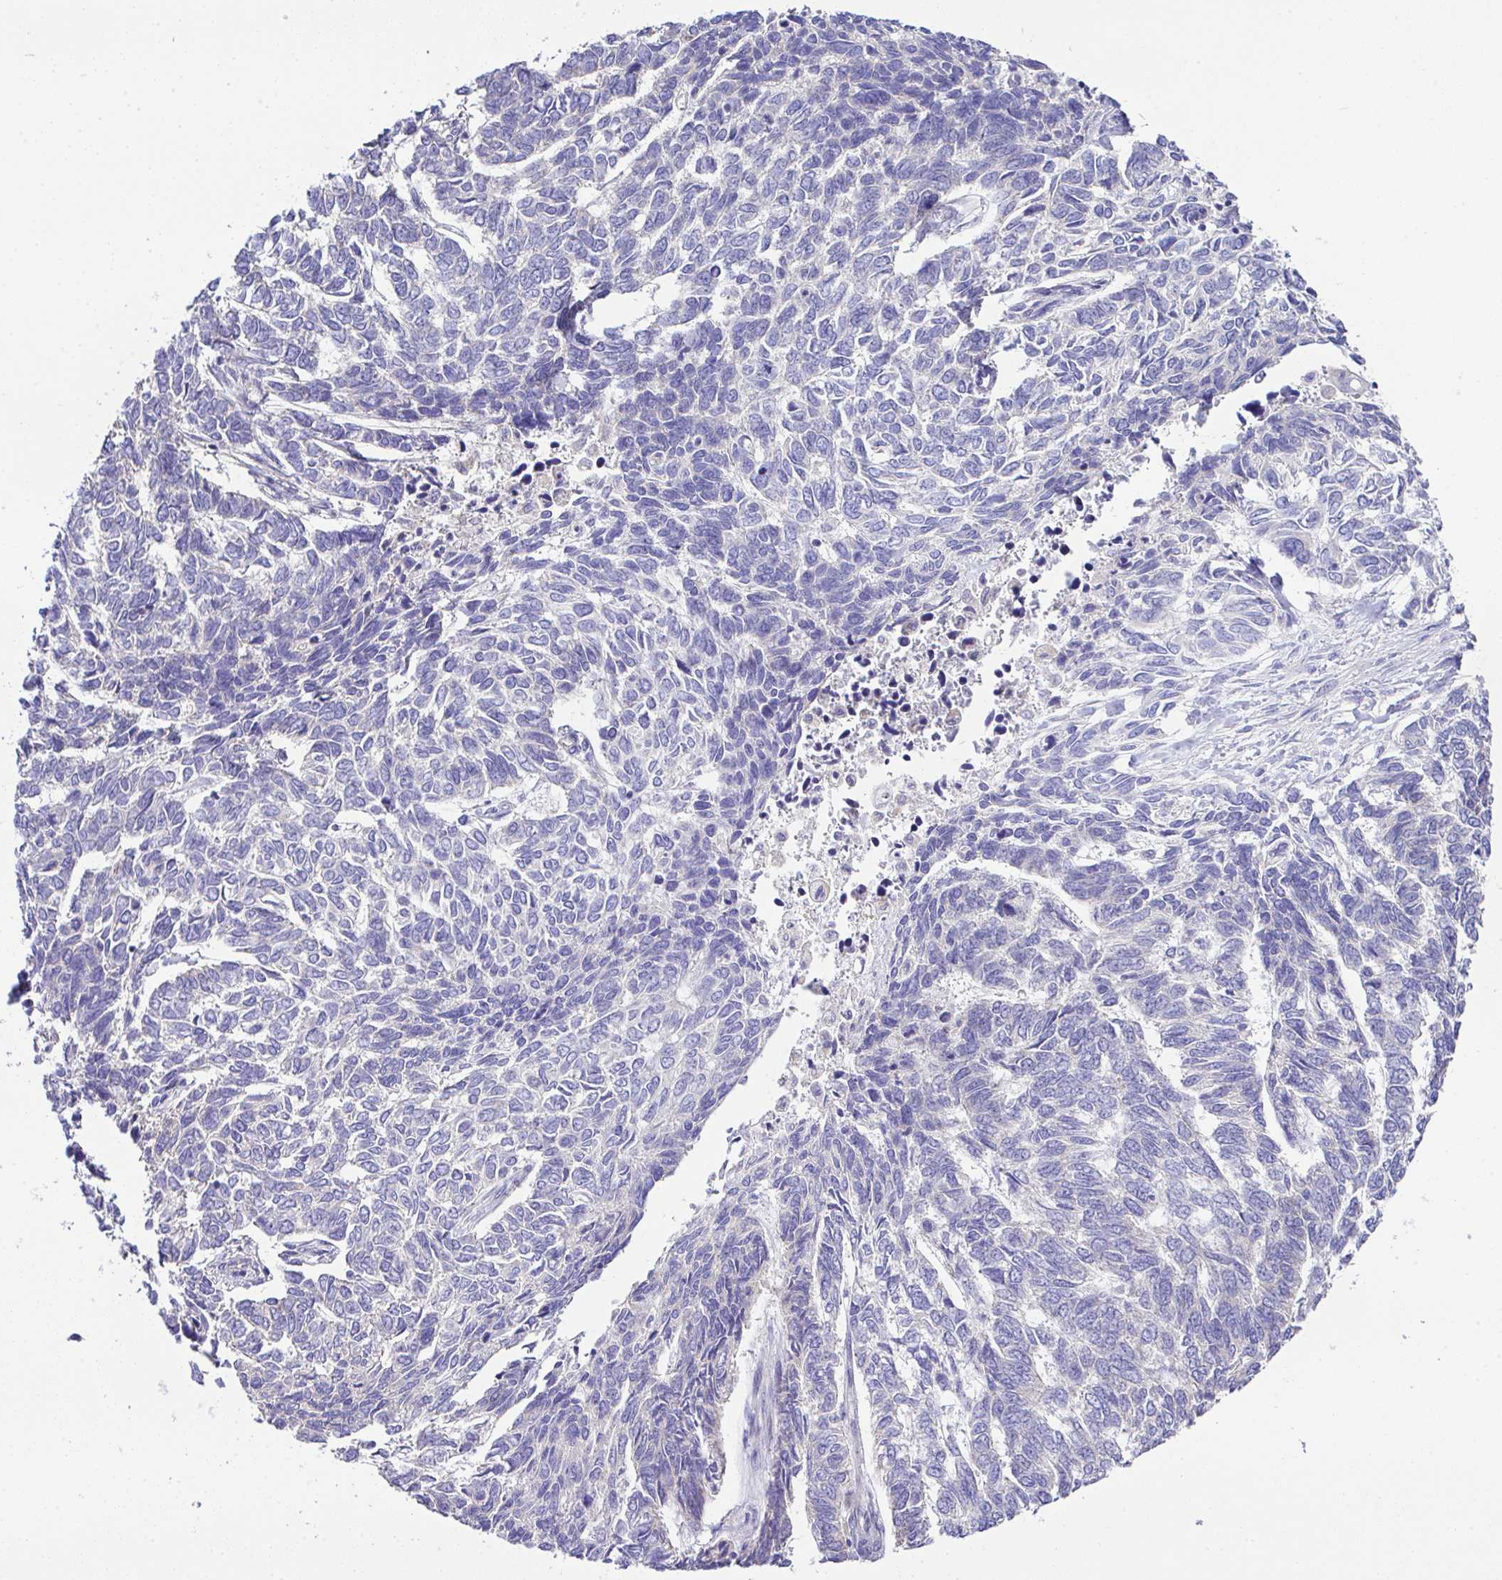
{"staining": {"intensity": "negative", "quantity": "none", "location": "none"}, "tissue": "skin cancer", "cell_type": "Tumor cells", "image_type": "cancer", "snomed": [{"axis": "morphology", "description": "Basal cell carcinoma"}, {"axis": "topography", "description": "Skin"}], "caption": "There is no significant expression in tumor cells of skin cancer.", "gene": "OR4P4", "patient": {"sex": "female", "age": 65}}